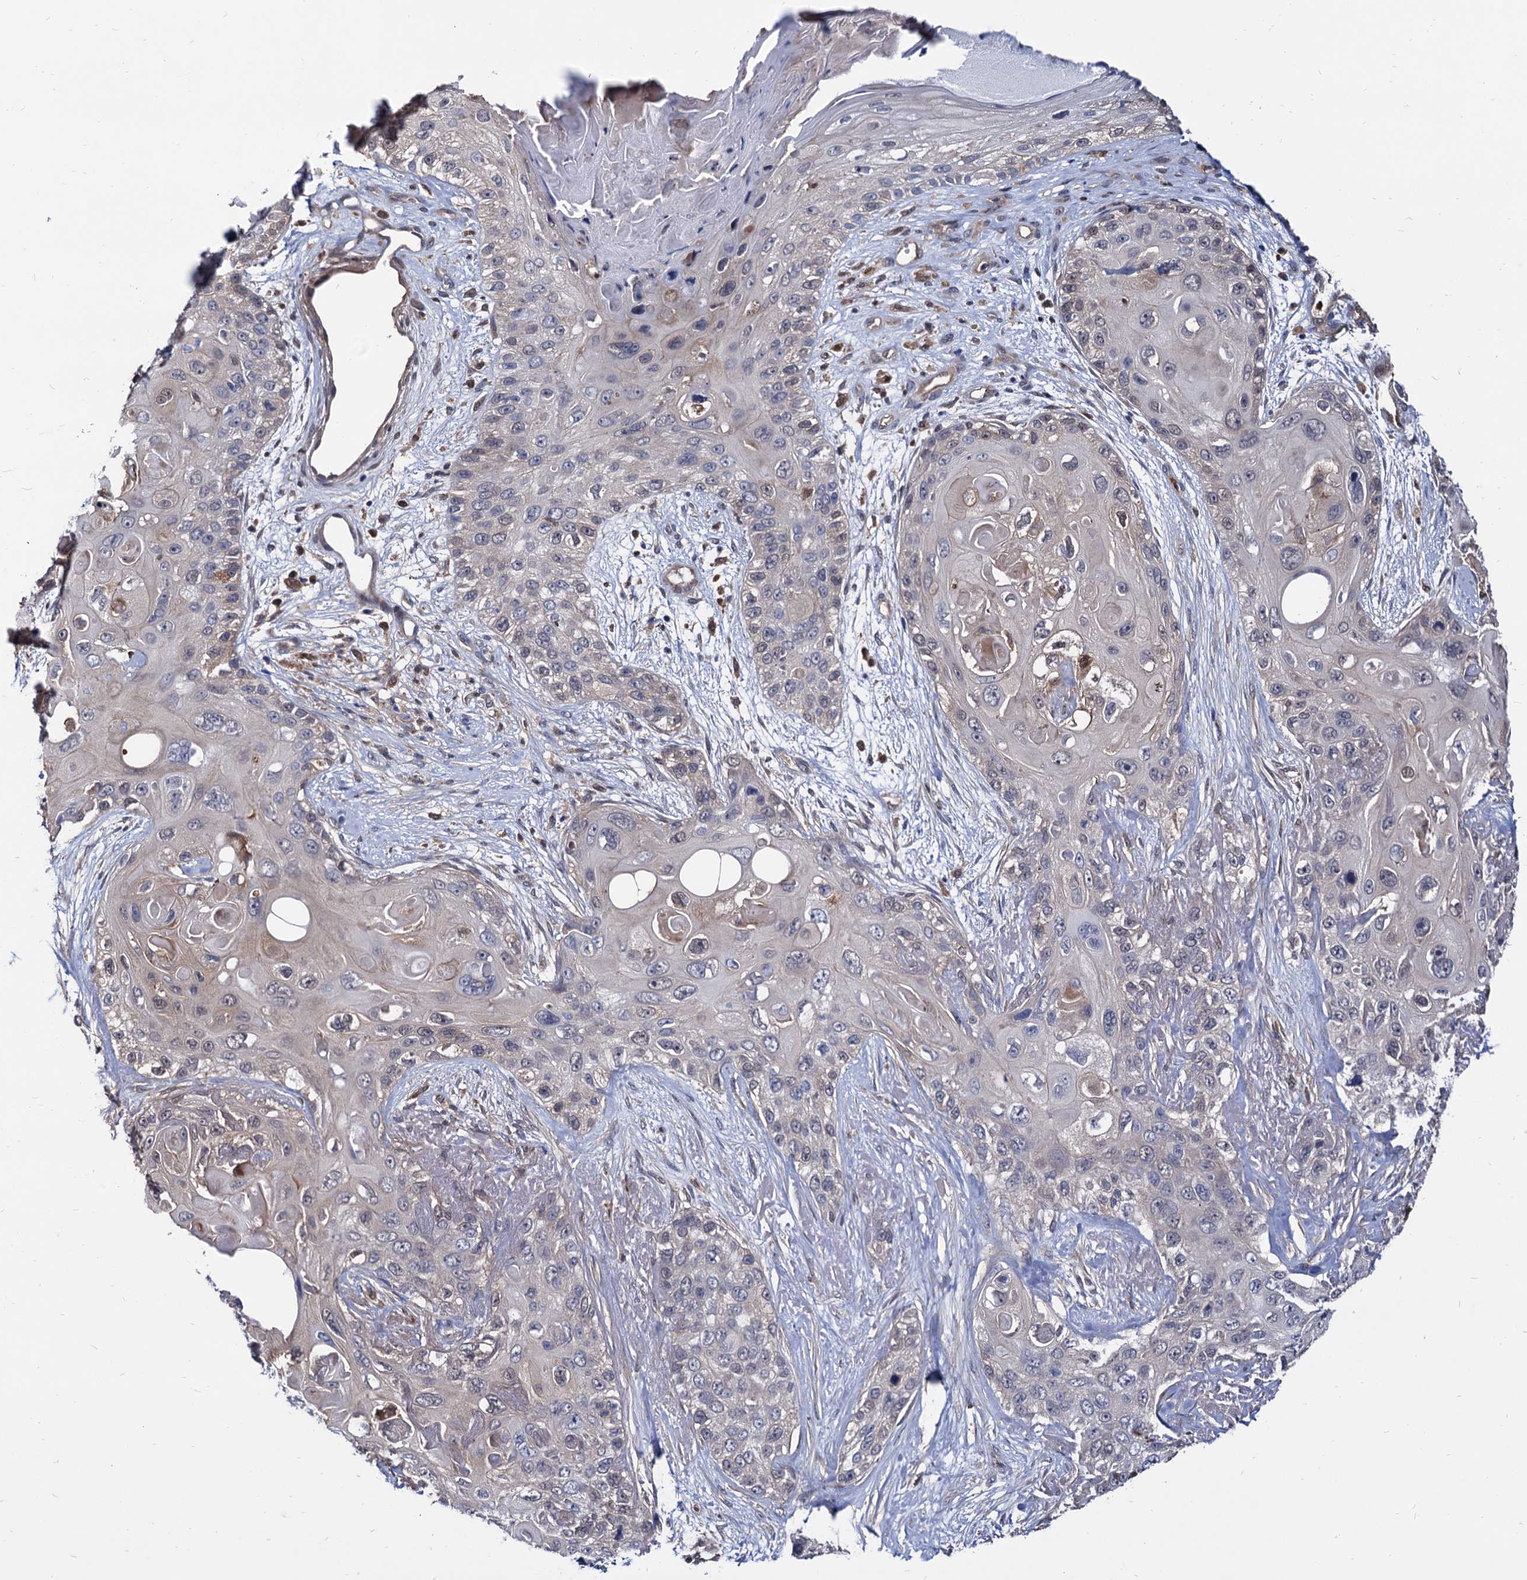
{"staining": {"intensity": "negative", "quantity": "none", "location": "none"}, "tissue": "skin cancer", "cell_type": "Tumor cells", "image_type": "cancer", "snomed": [{"axis": "morphology", "description": "Normal tissue, NOS"}, {"axis": "morphology", "description": "Squamous cell carcinoma, NOS"}, {"axis": "topography", "description": "Skin"}], "caption": "IHC histopathology image of skin cancer stained for a protein (brown), which reveals no expression in tumor cells.", "gene": "CPPED1", "patient": {"sex": "male", "age": 72}}